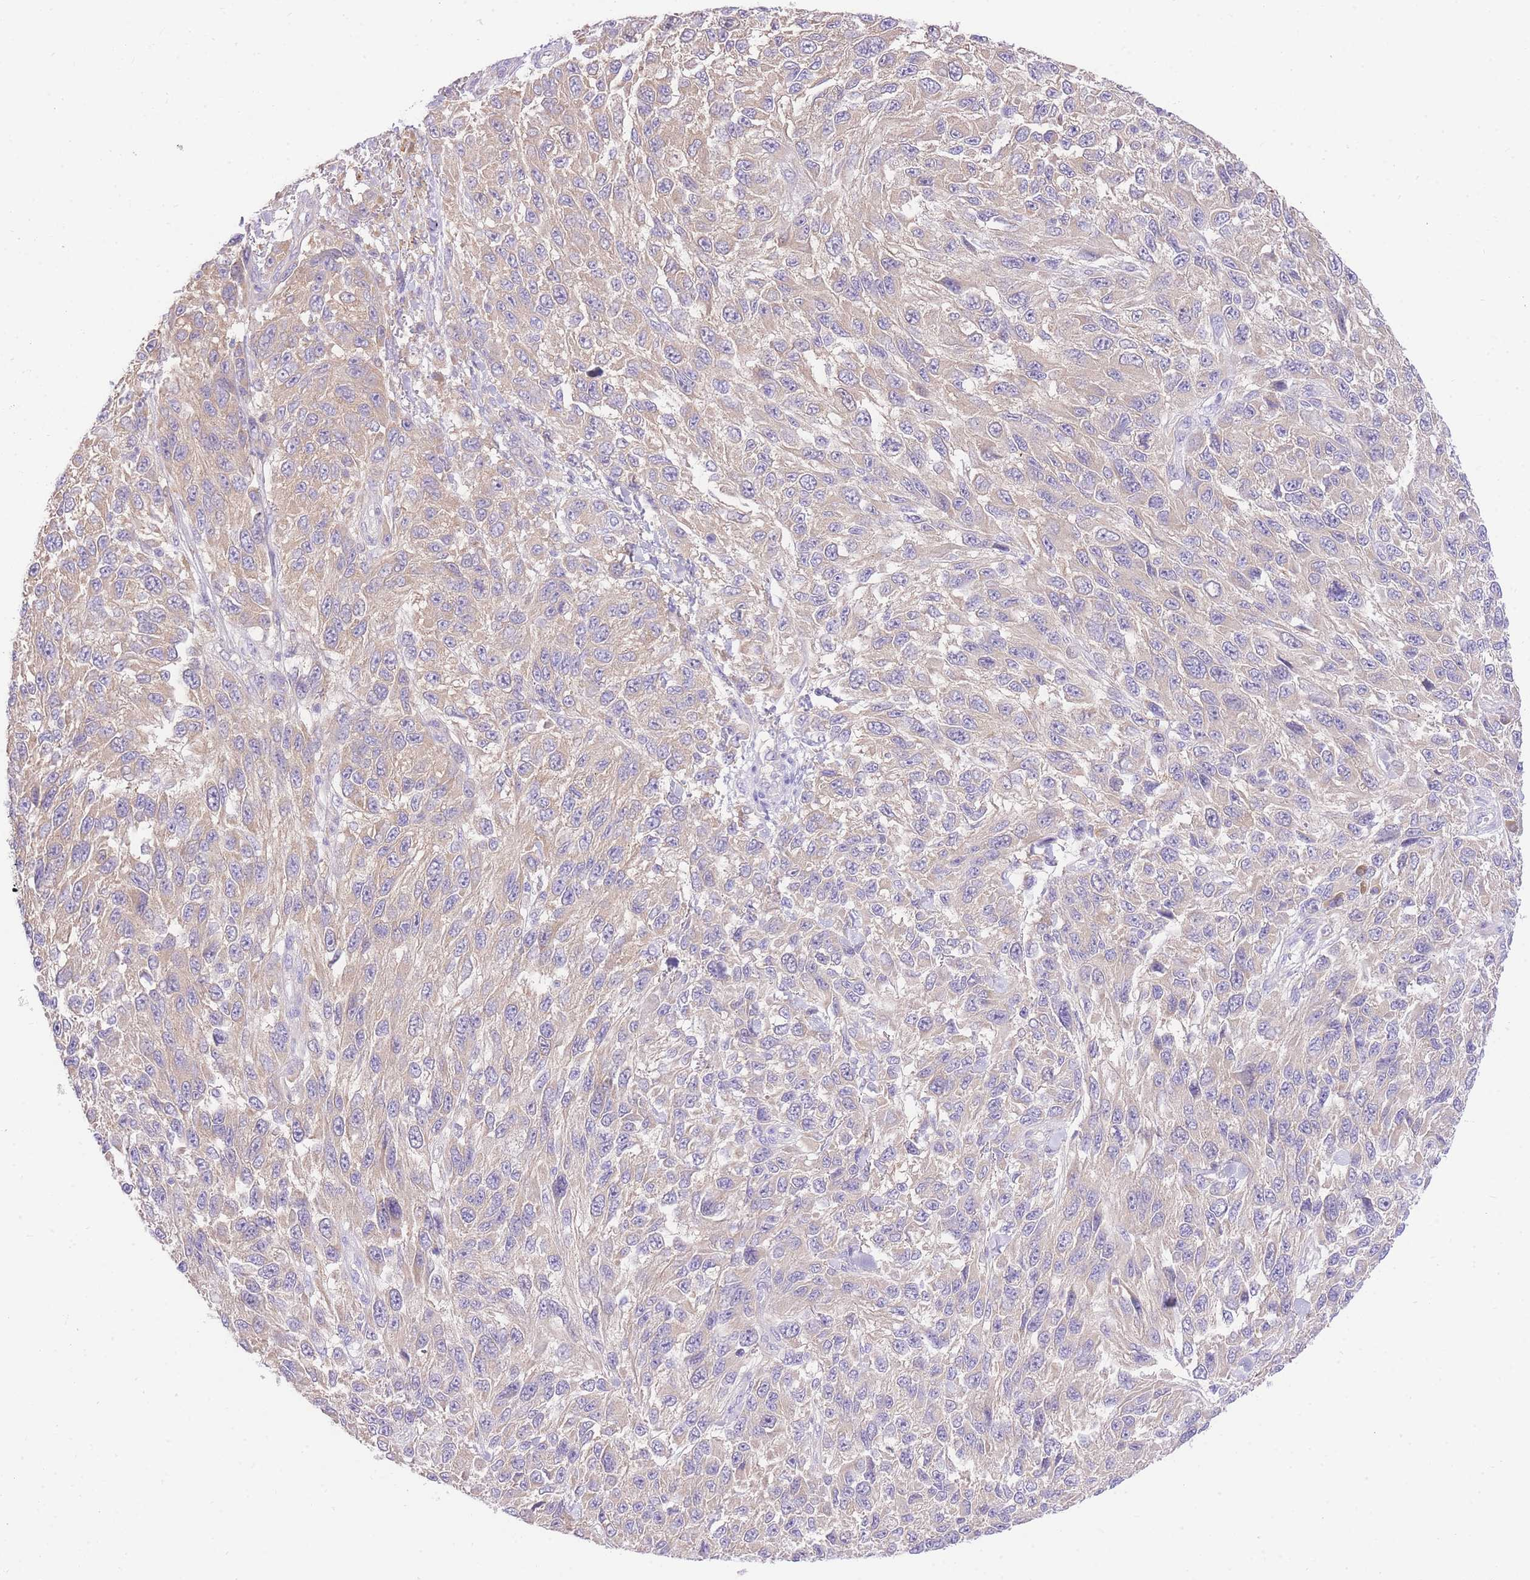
{"staining": {"intensity": "negative", "quantity": "none", "location": "none"}, "tissue": "melanoma", "cell_type": "Tumor cells", "image_type": "cancer", "snomed": [{"axis": "morphology", "description": "Malignant melanoma, NOS"}, {"axis": "topography", "description": "Skin"}], "caption": "Tumor cells are negative for brown protein staining in malignant melanoma. (DAB (3,3'-diaminobenzidine) immunohistochemistry visualized using brightfield microscopy, high magnification).", "gene": "LIPH", "patient": {"sex": "female", "age": 96}}